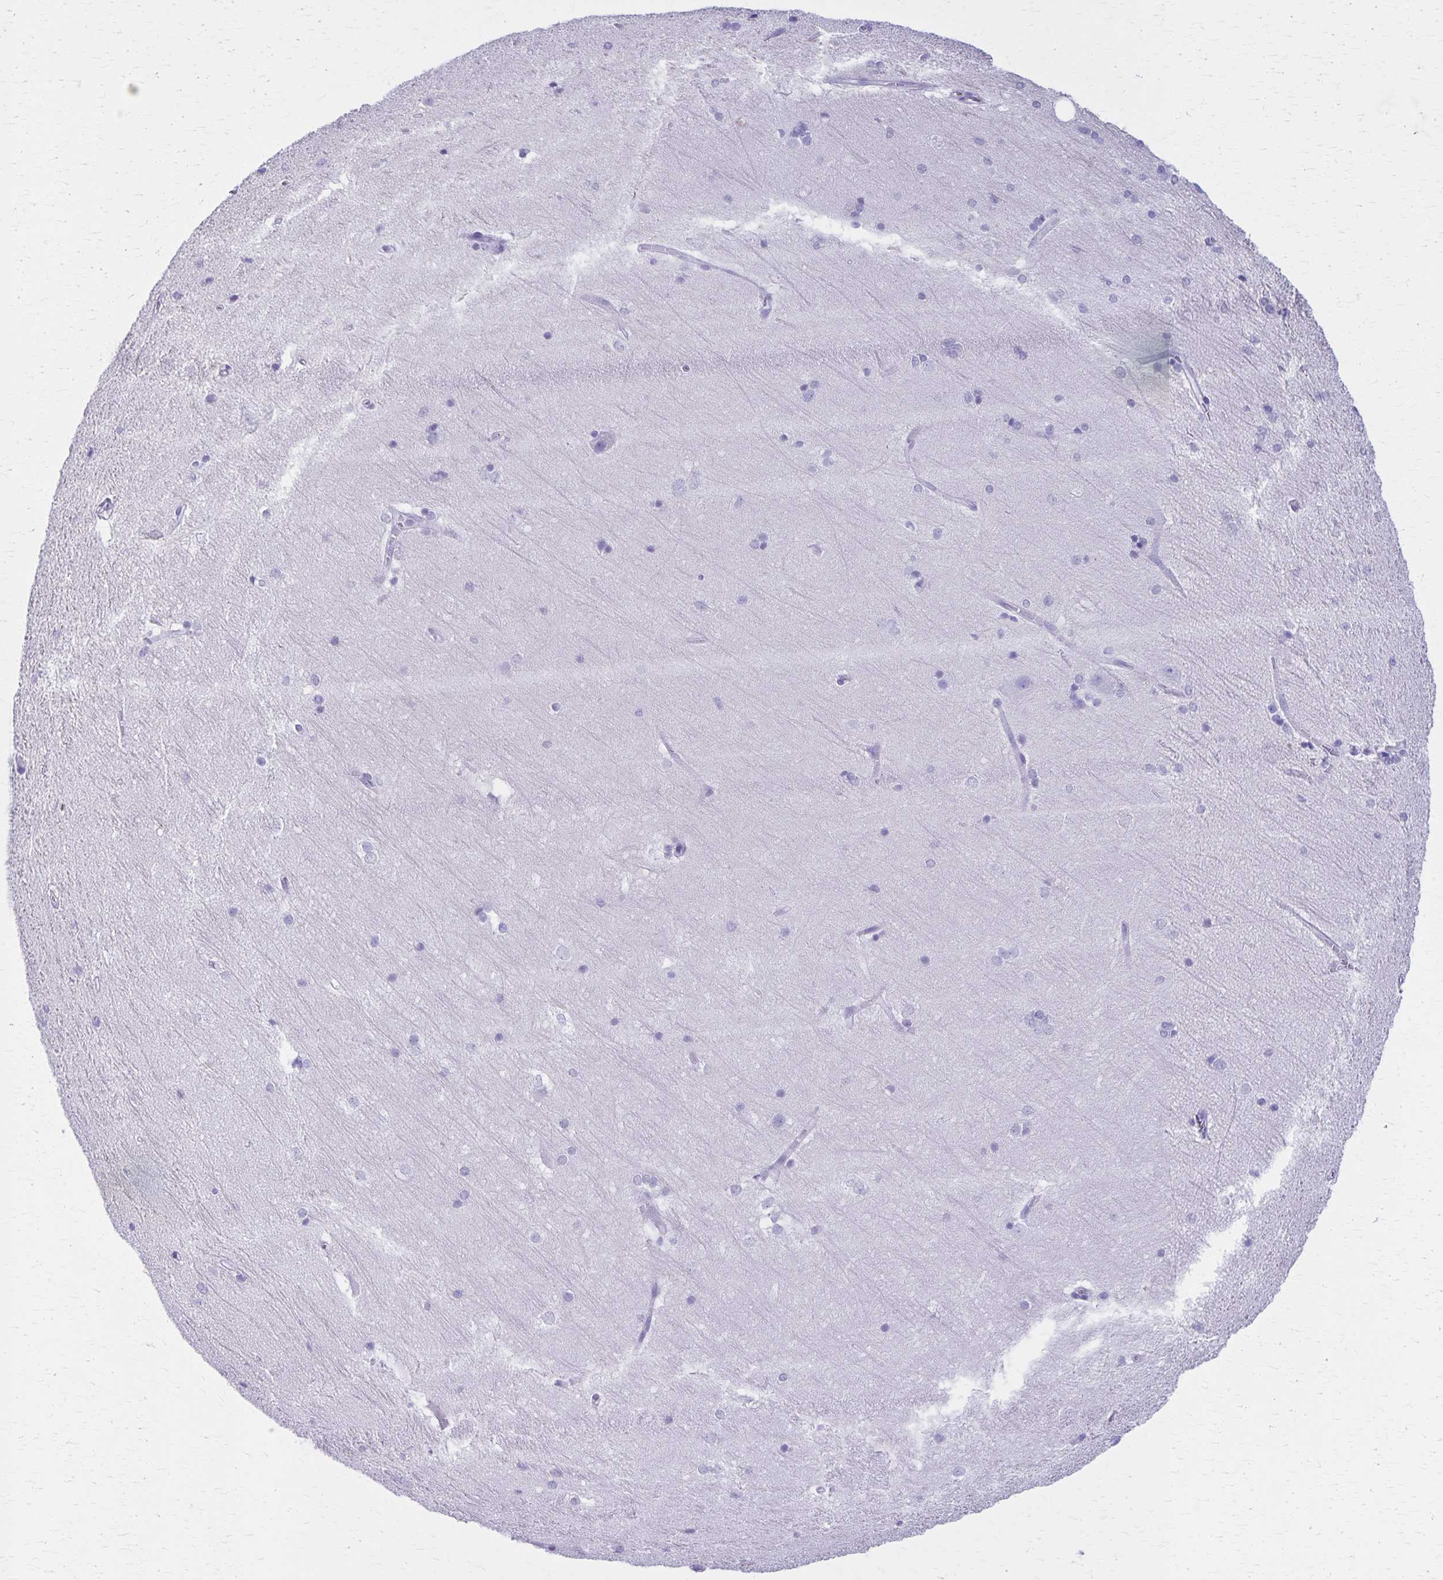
{"staining": {"intensity": "negative", "quantity": "none", "location": "none"}, "tissue": "hippocampus", "cell_type": "Glial cells", "image_type": "normal", "snomed": [{"axis": "morphology", "description": "Normal tissue, NOS"}, {"axis": "topography", "description": "Cerebral cortex"}, {"axis": "topography", "description": "Hippocampus"}], "caption": "This is an IHC histopathology image of unremarkable human hippocampus. There is no expression in glial cells.", "gene": "DEFA5", "patient": {"sex": "female", "age": 19}}